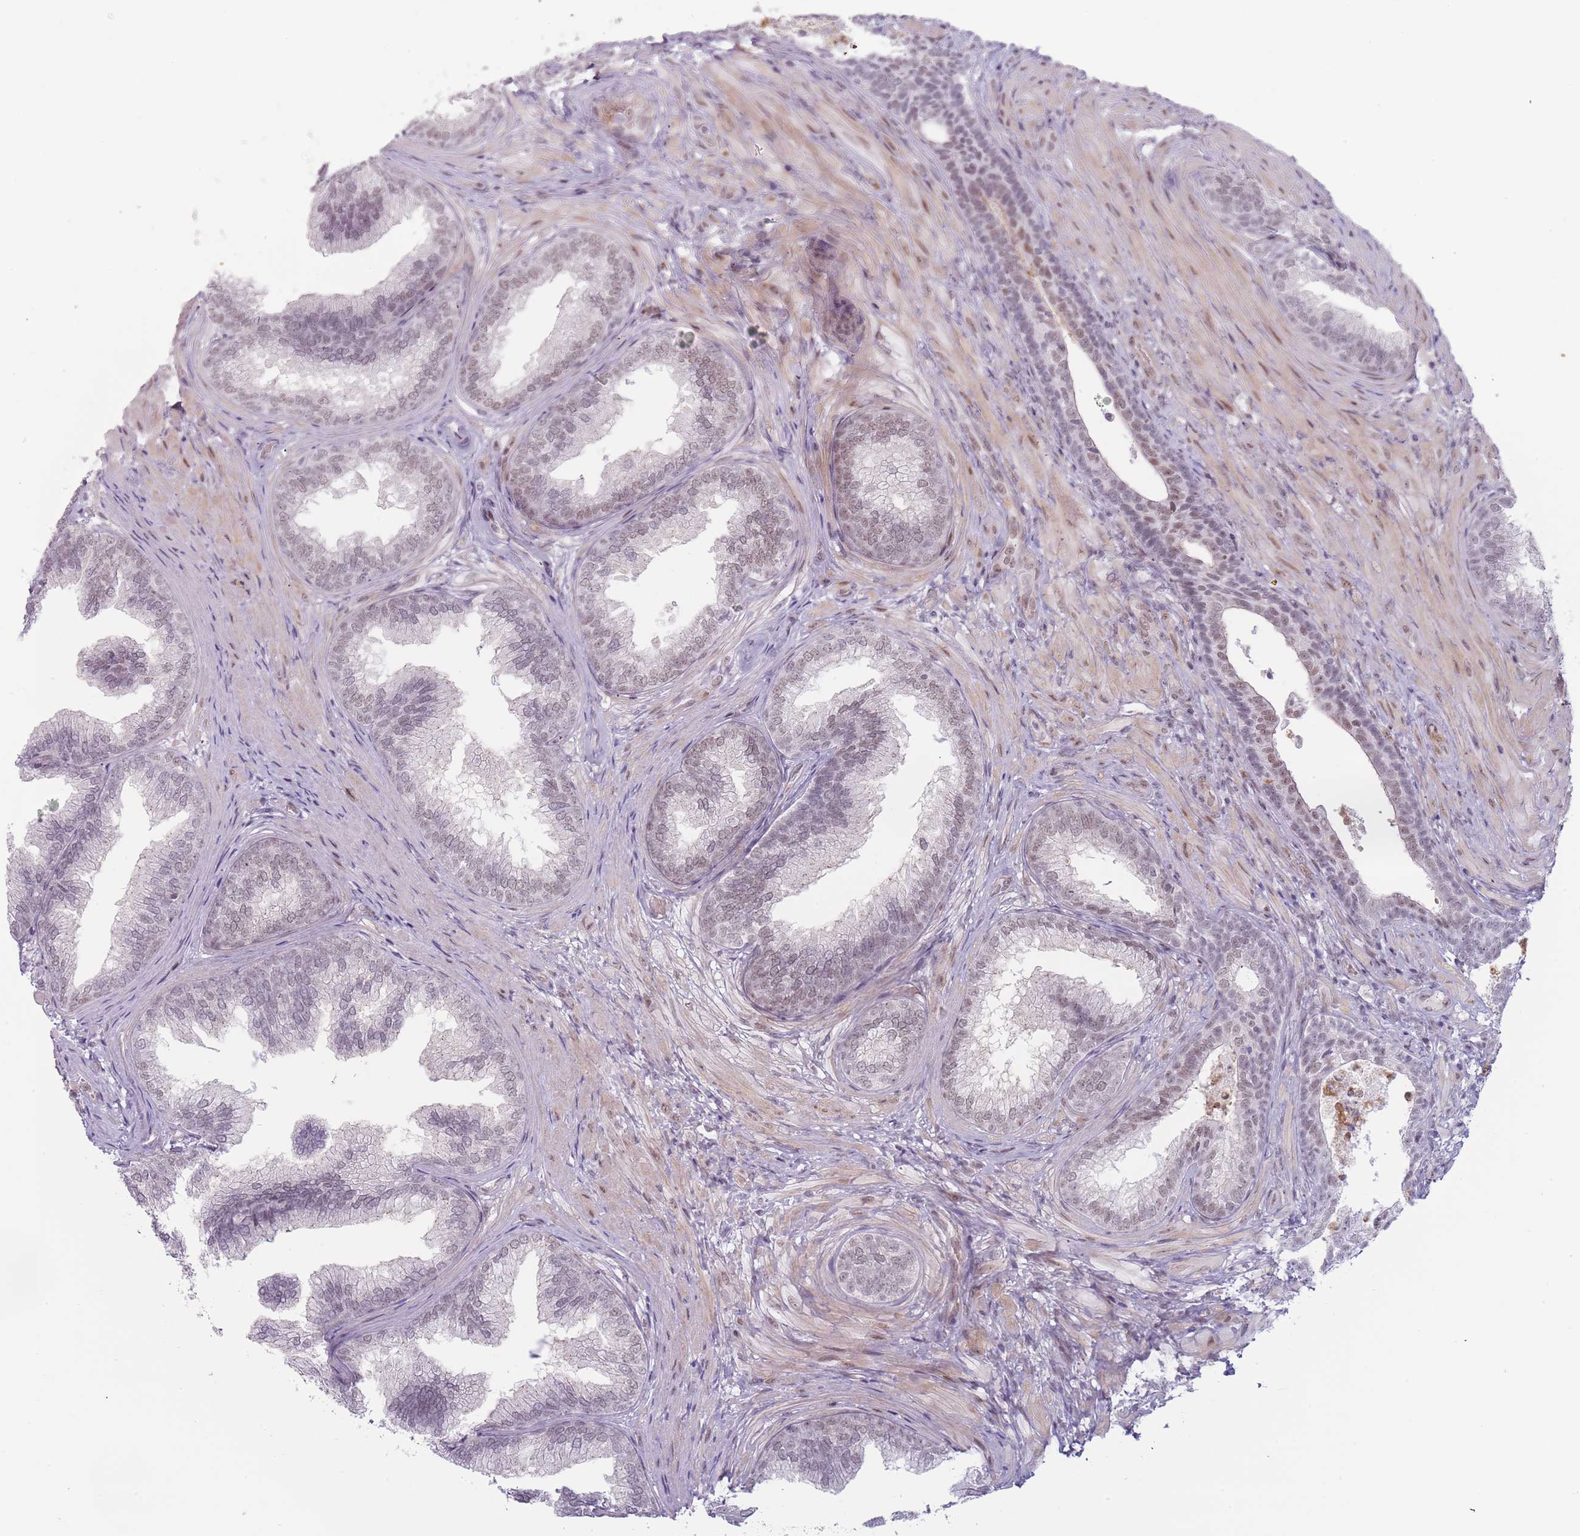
{"staining": {"intensity": "weak", "quantity": "25%-75%", "location": "nuclear"}, "tissue": "prostate", "cell_type": "Glandular cells", "image_type": "normal", "snomed": [{"axis": "morphology", "description": "Normal tissue, NOS"}, {"axis": "topography", "description": "Prostate"}], "caption": "IHC image of benign human prostate stained for a protein (brown), which shows low levels of weak nuclear positivity in about 25%-75% of glandular cells.", "gene": "REXO4", "patient": {"sex": "male", "age": 76}}